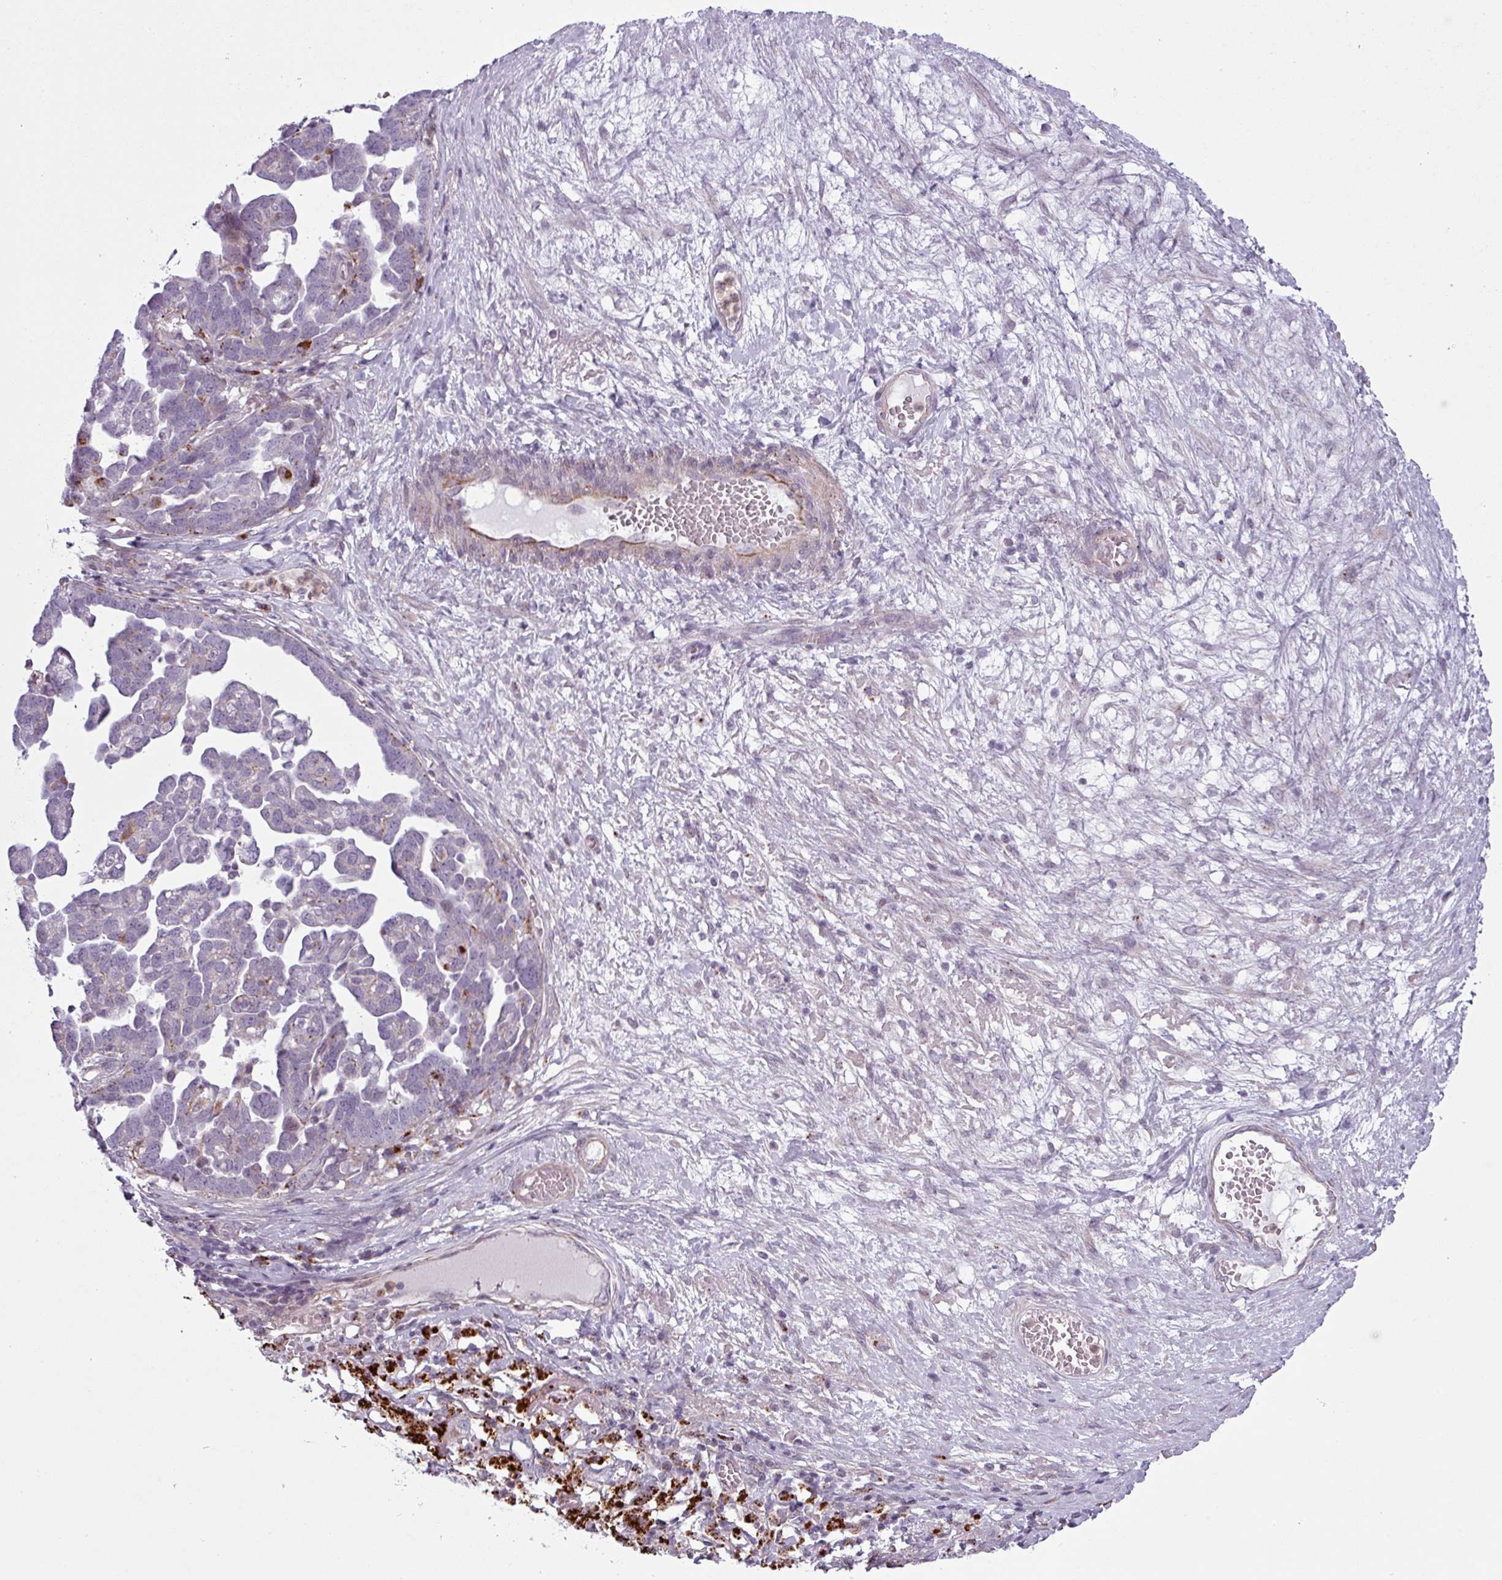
{"staining": {"intensity": "strong", "quantity": "<25%", "location": "cytoplasmic/membranous"}, "tissue": "ovarian cancer", "cell_type": "Tumor cells", "image_type": "cancer", "snomed": [{"axis": "morphology", "description": "Cystadenocarcinoma, serous, NOS"}, {"axis": "topography", "description": "Ovary"}], "caption": "High-magnification brightfield microscopy of serous cystadenocarcinoma (ovarian) stained with DAB (brown) and counterstained with hematoxylin (blue). tumor cells exhibit strong cytoplasmic/membranous expression is present in about<25% of cells.", "gene": "MAP7D2", "patient": {"sex": "female", "age": 54}}